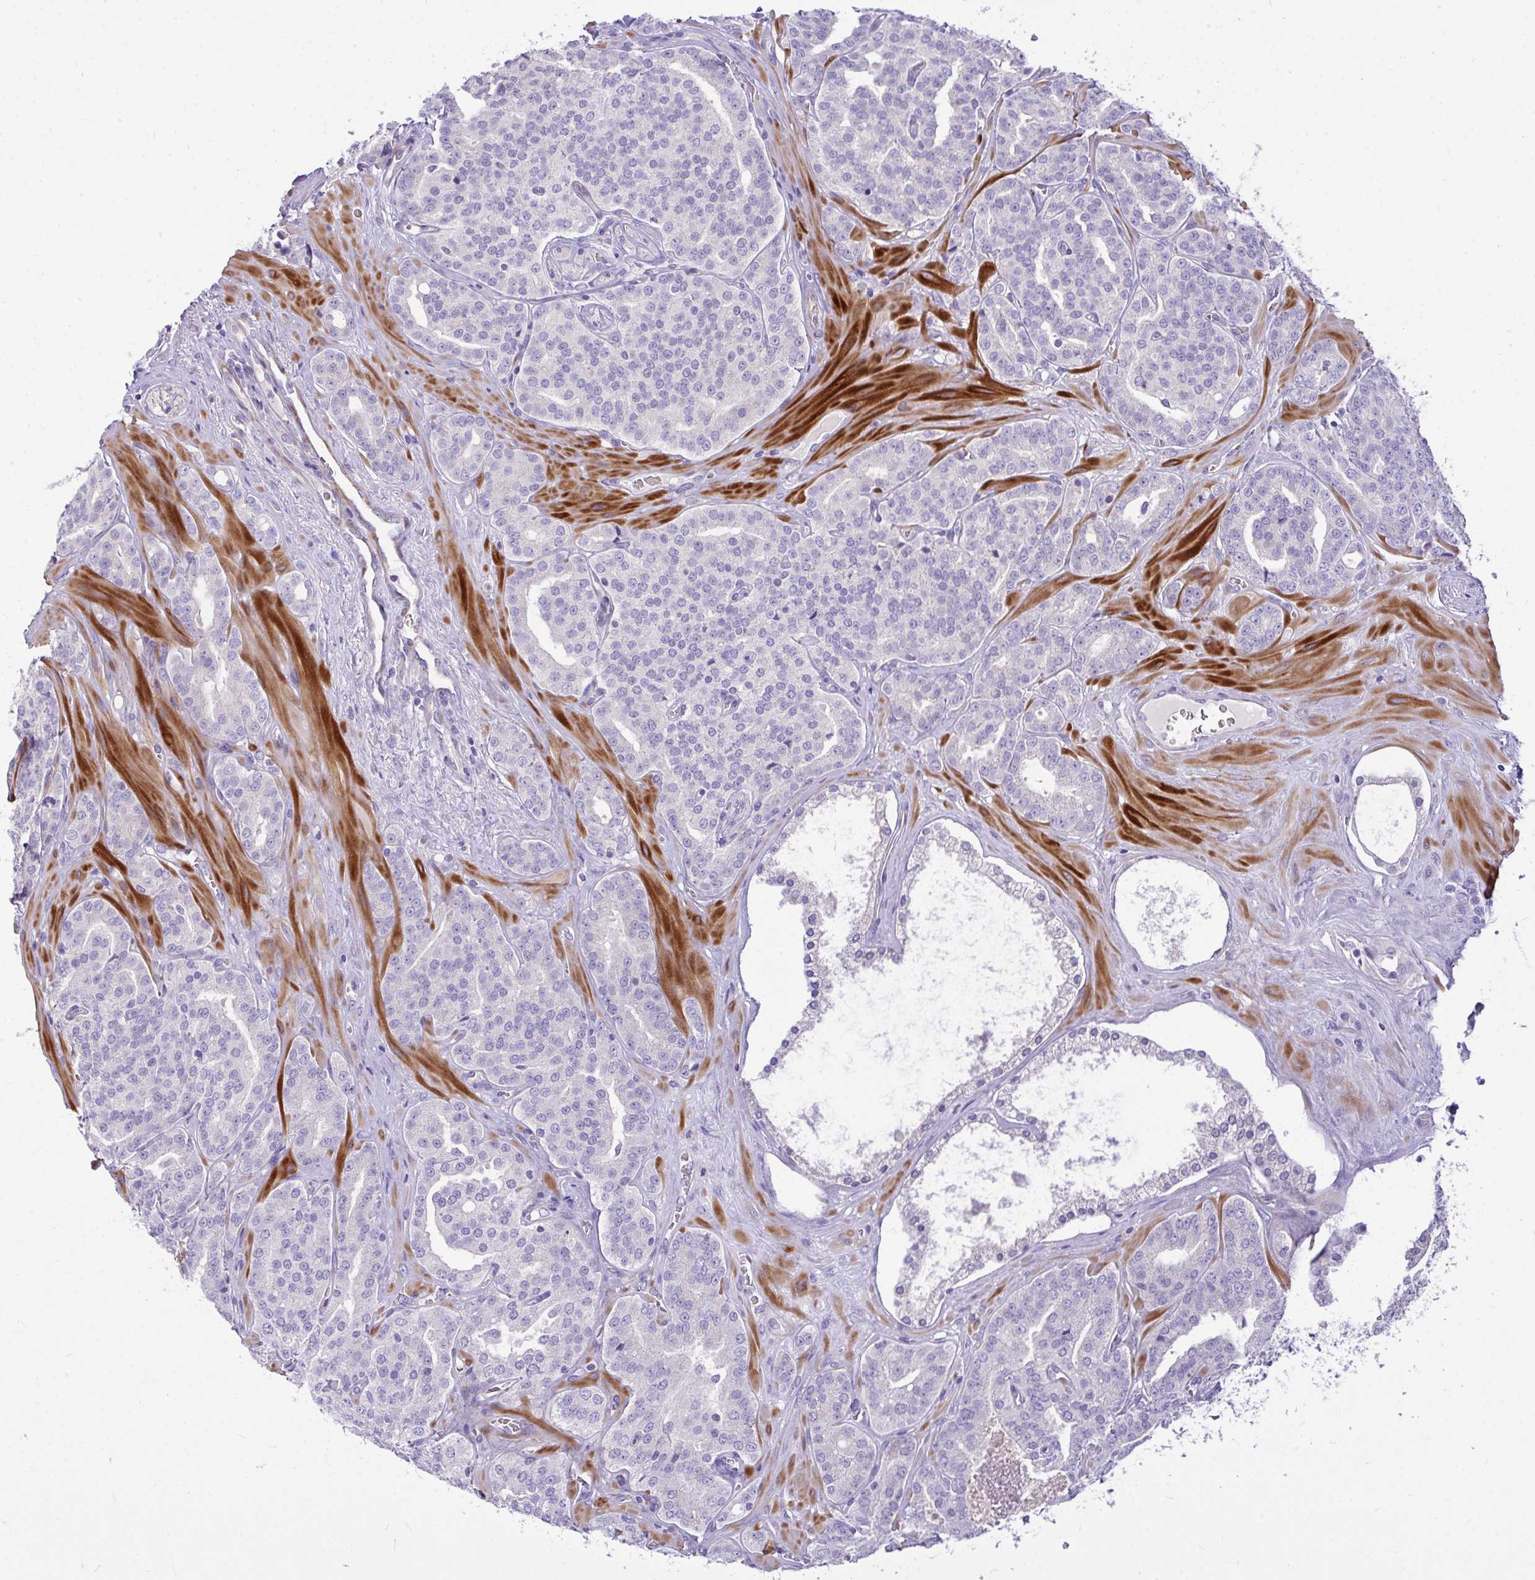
{"staining": {"intensity": "negative", "quantity": "none", "location": "none"}, "tissue": "prostate cancer", "cell_type": "Tumor cells", "image_type": "cancer", "snomed": [{"axis": "morphology", "description": "Adenocarcinoma, High grade"}, {"axis": "topography", "description": "Prostate"}], "caption": "Prostate cancer (adenocarcinoma (high-grade)) stained for a protein using IHC shows no expression tumor cells.", "gene": "MOCS1", "patient": {"sex": "male", "age": 66}}